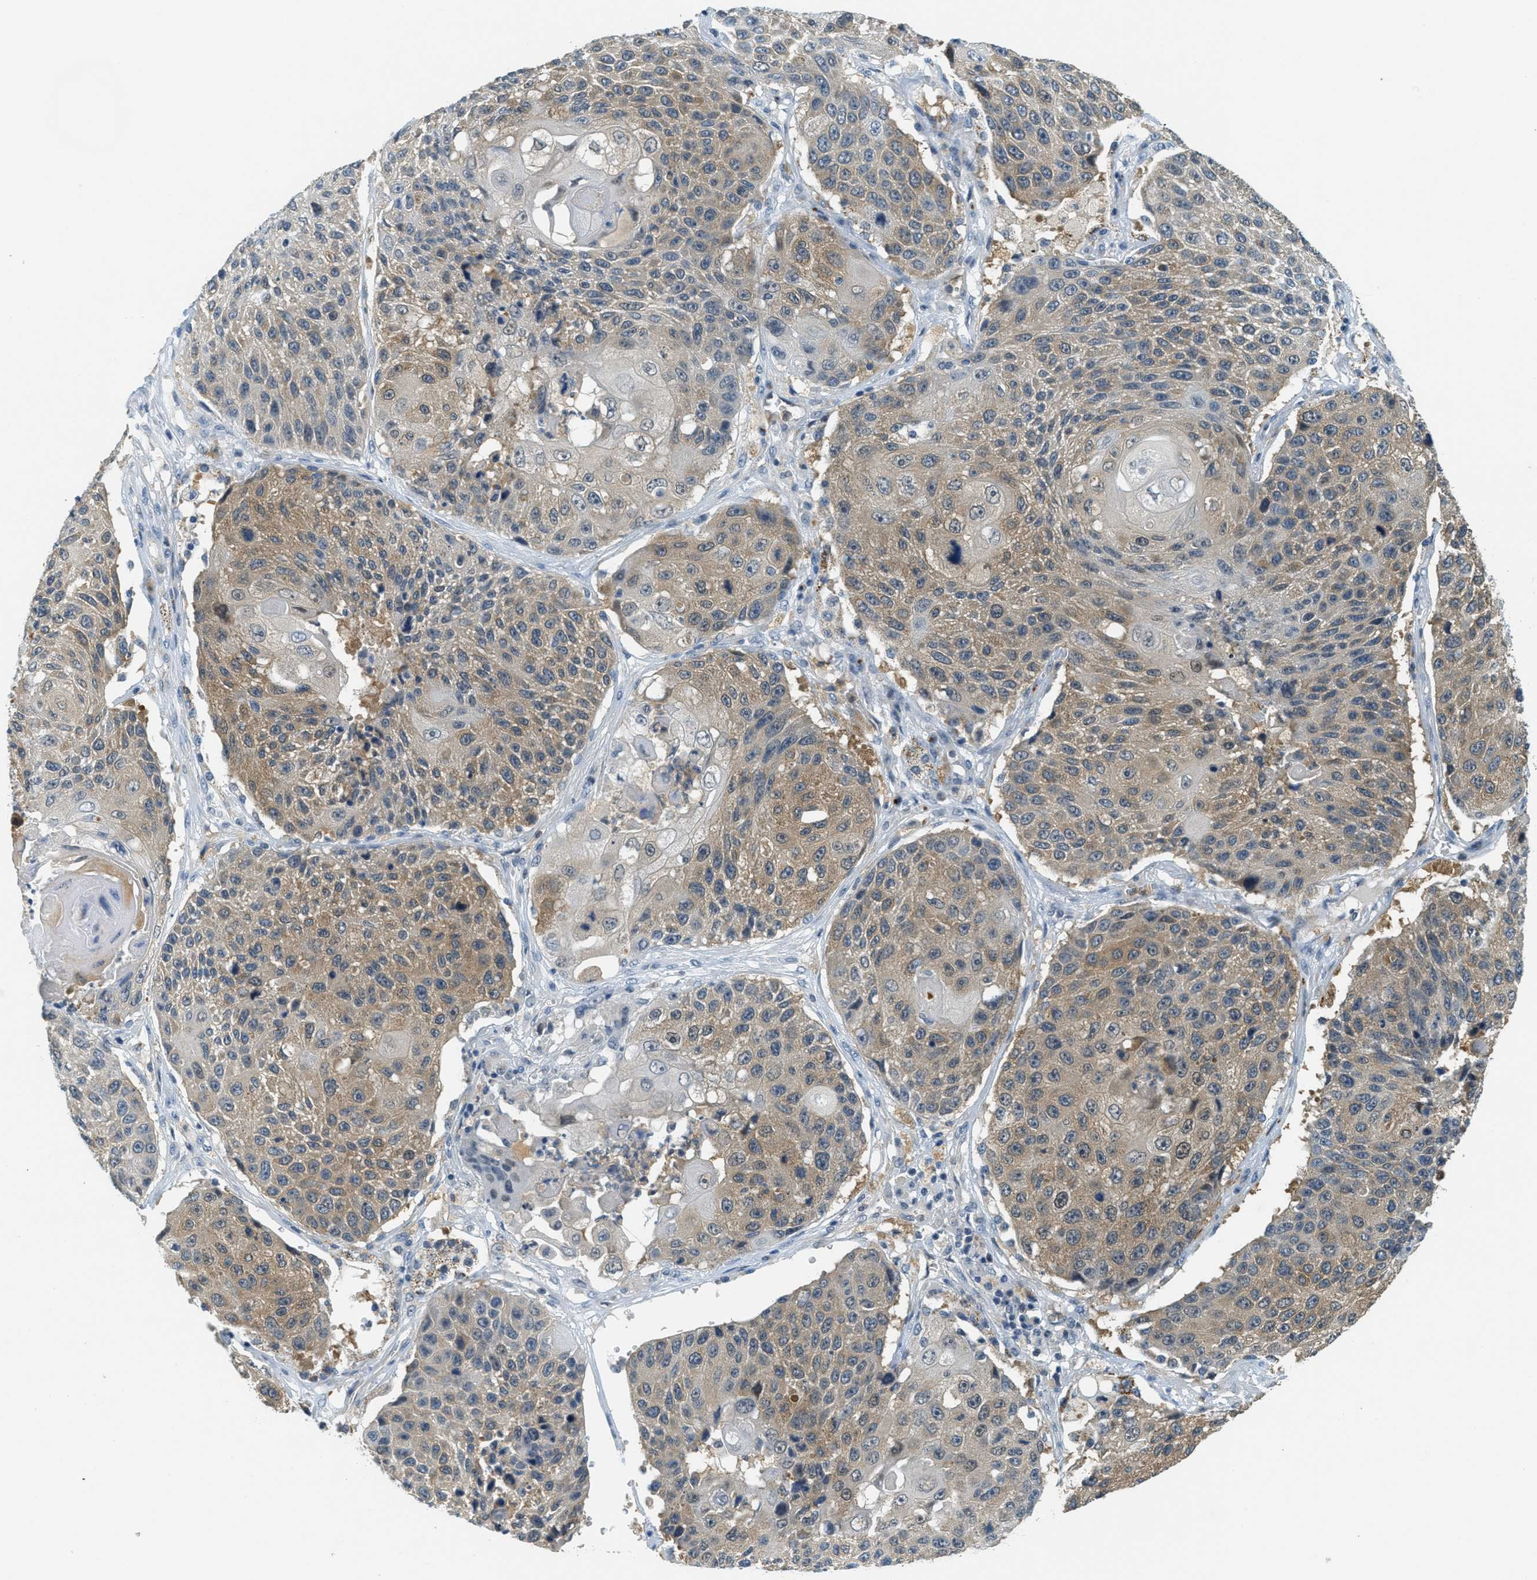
{"staining": {"intensity": "moderate", "quantity": ">75%", "location": "cytoplasmic/membranous"}, "tissue": "lung cancer", "cell_type": "Tumor cells", "image_type": "cancer", "snomed": [{"axis": "morphology", "description": "Squamous cell carcinoma, NOS"}, {"axis": "topography", "description": "Lung"}], "caption": "Immunohistochemistry (DAB (3,3'-diaminobenzidine)) staining of human squamous cell carcinoma (lung) shows moderate cytoplasmic/membranous protein positivity in about >75% of tumor cells. (Brightfield microscopy of DAB IHC at high magnification).", "gene": "RASGRP2", "patient": {"sex": "male", "age": 61}}